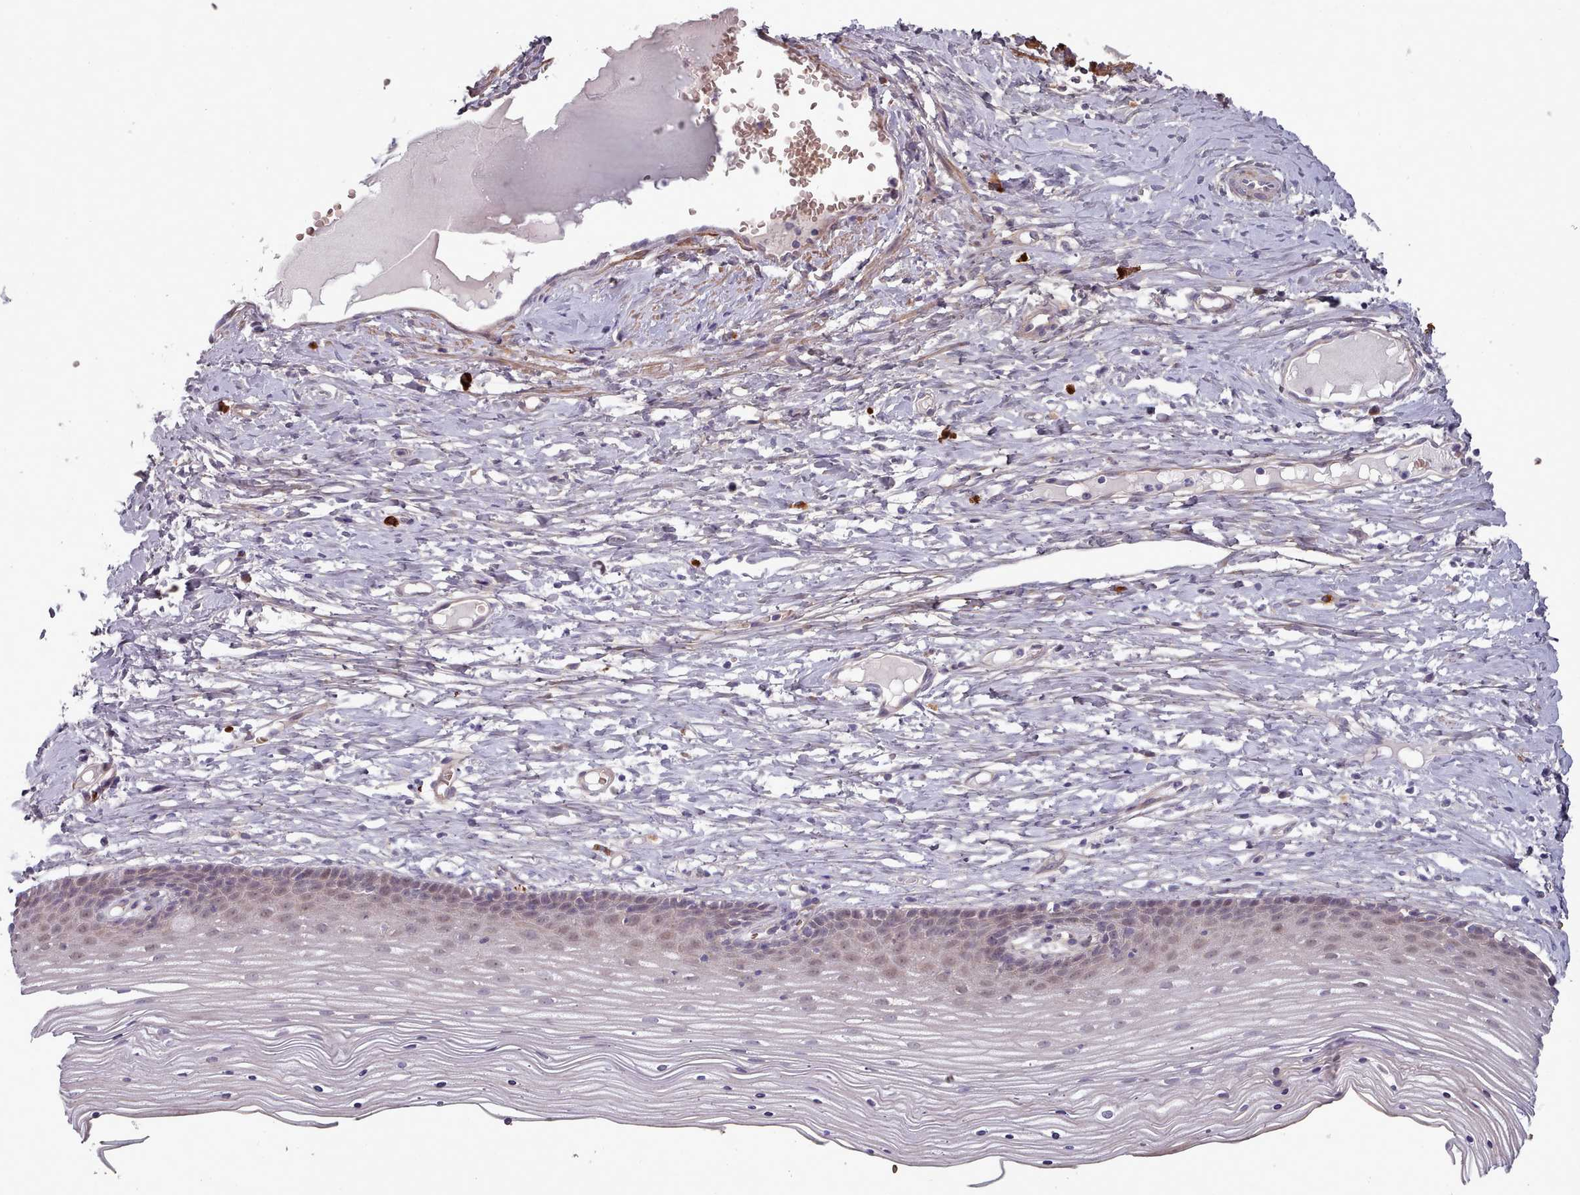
{"staining": {"intensity": "negative", "quantity": "none", "location": "none"}, "tissue": "cervix", "cell_type": "Glandular cells", "image_type": "normal", "snomed": [{"axis": "morphology", "description": "Normal tissue, NOS"}, {"axis": "topography", "description": "Cervix"}], "caption": "IHC of benign human cervix shows no expression in glandular cells. (DAB IHC, high magnification).", "gene": "CLNS1A", "patient": {"sex": "female", "age": 42}}